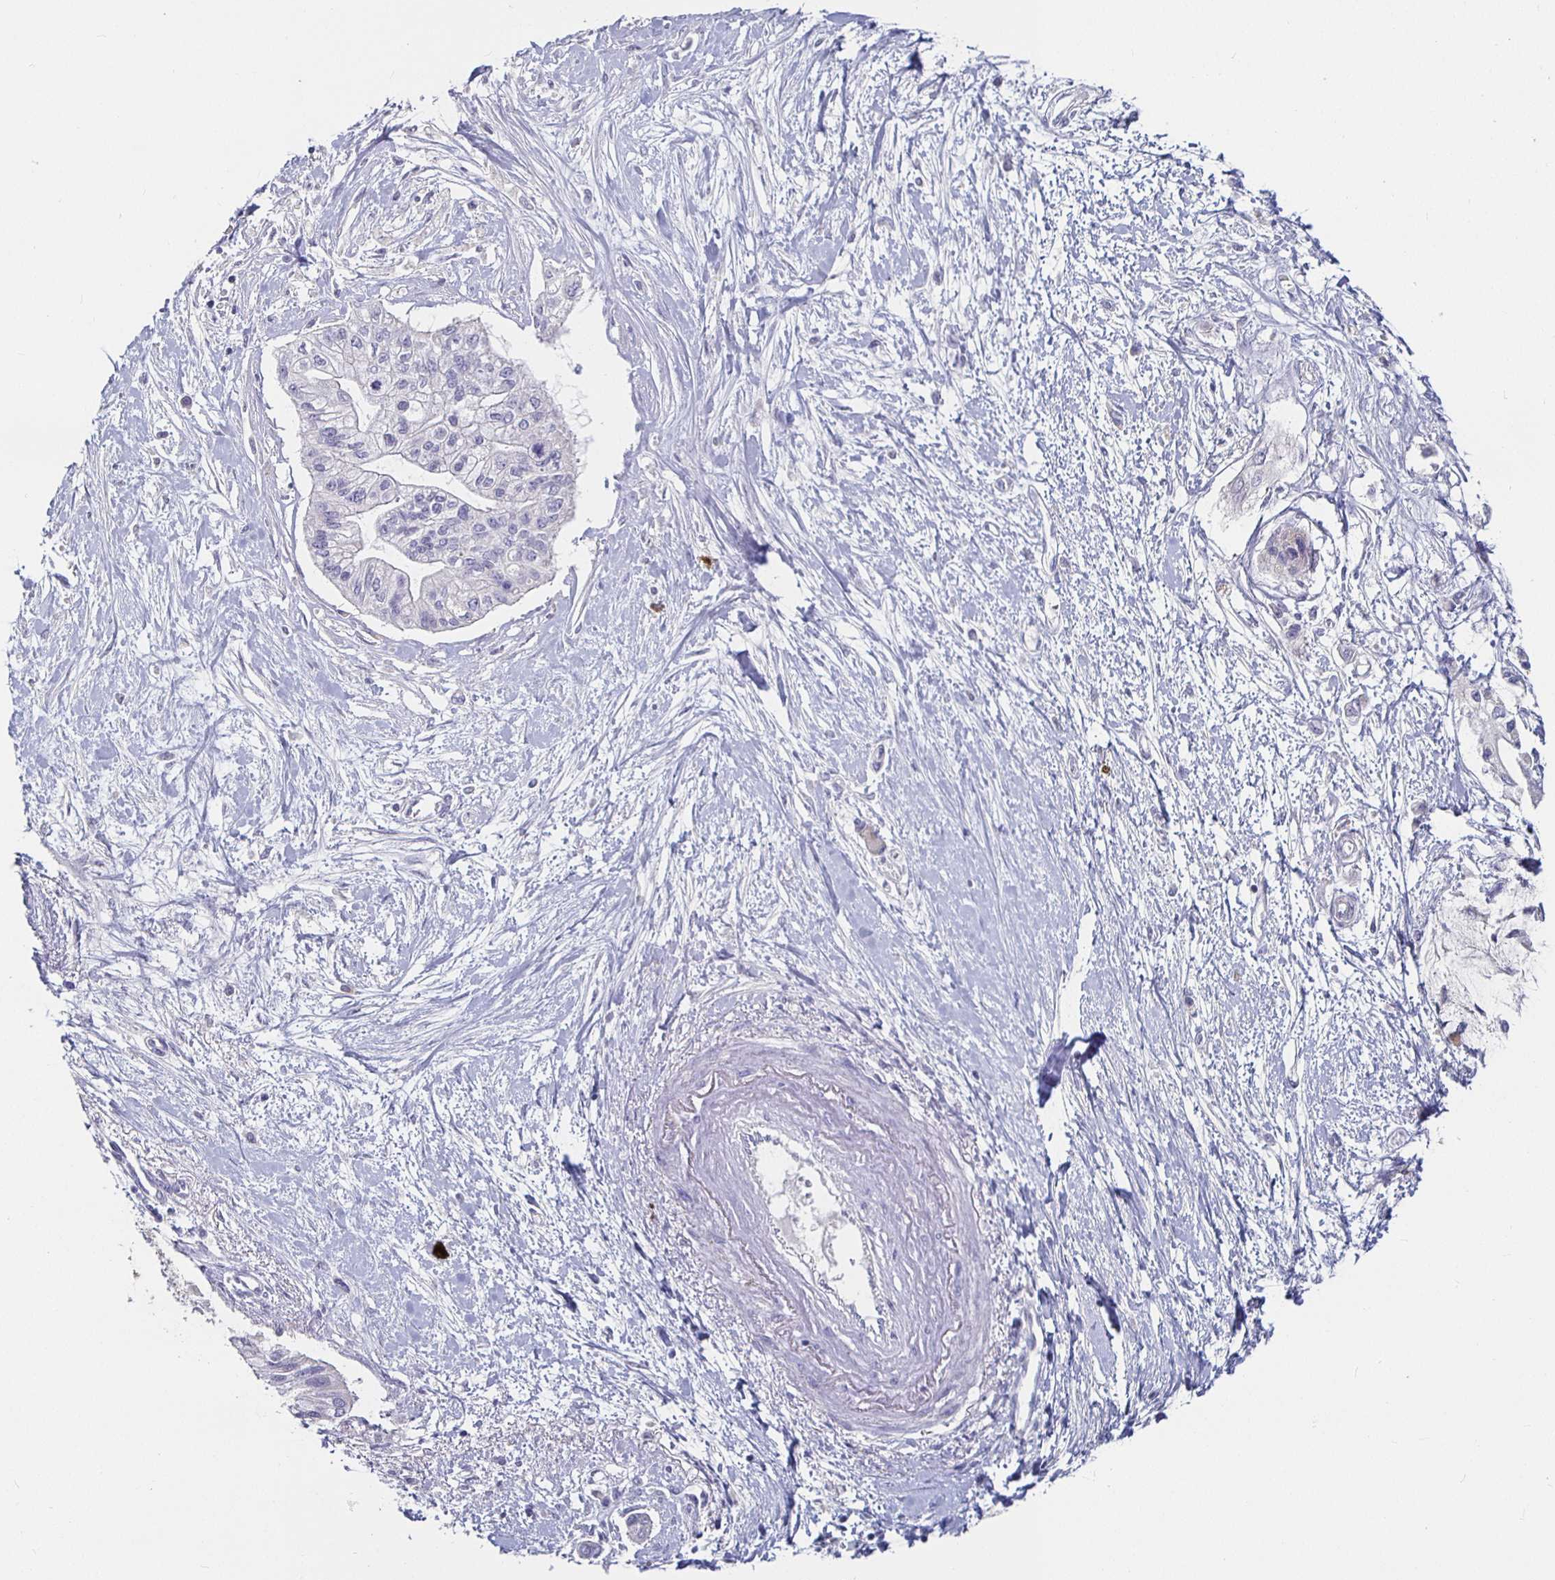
{"staining": {"intensity": "negative", "quantity": "none", "location": "none"}, "tissue": "pancreatic cancer", "cell_type": "Tumor cells", "image_type": "cancer", "snomed": [{"axis": "morphology", "description": "Adenocarcinoma, NOS"}, {"axis": "topography", "description": "Pancreas"}], "caption": "Human pancreatic cancer stained for a protein using IHC demonstrates no expression in tumor cells.", "gene": "RNF144B", "patient": {"sex": "female", "age": 77}}